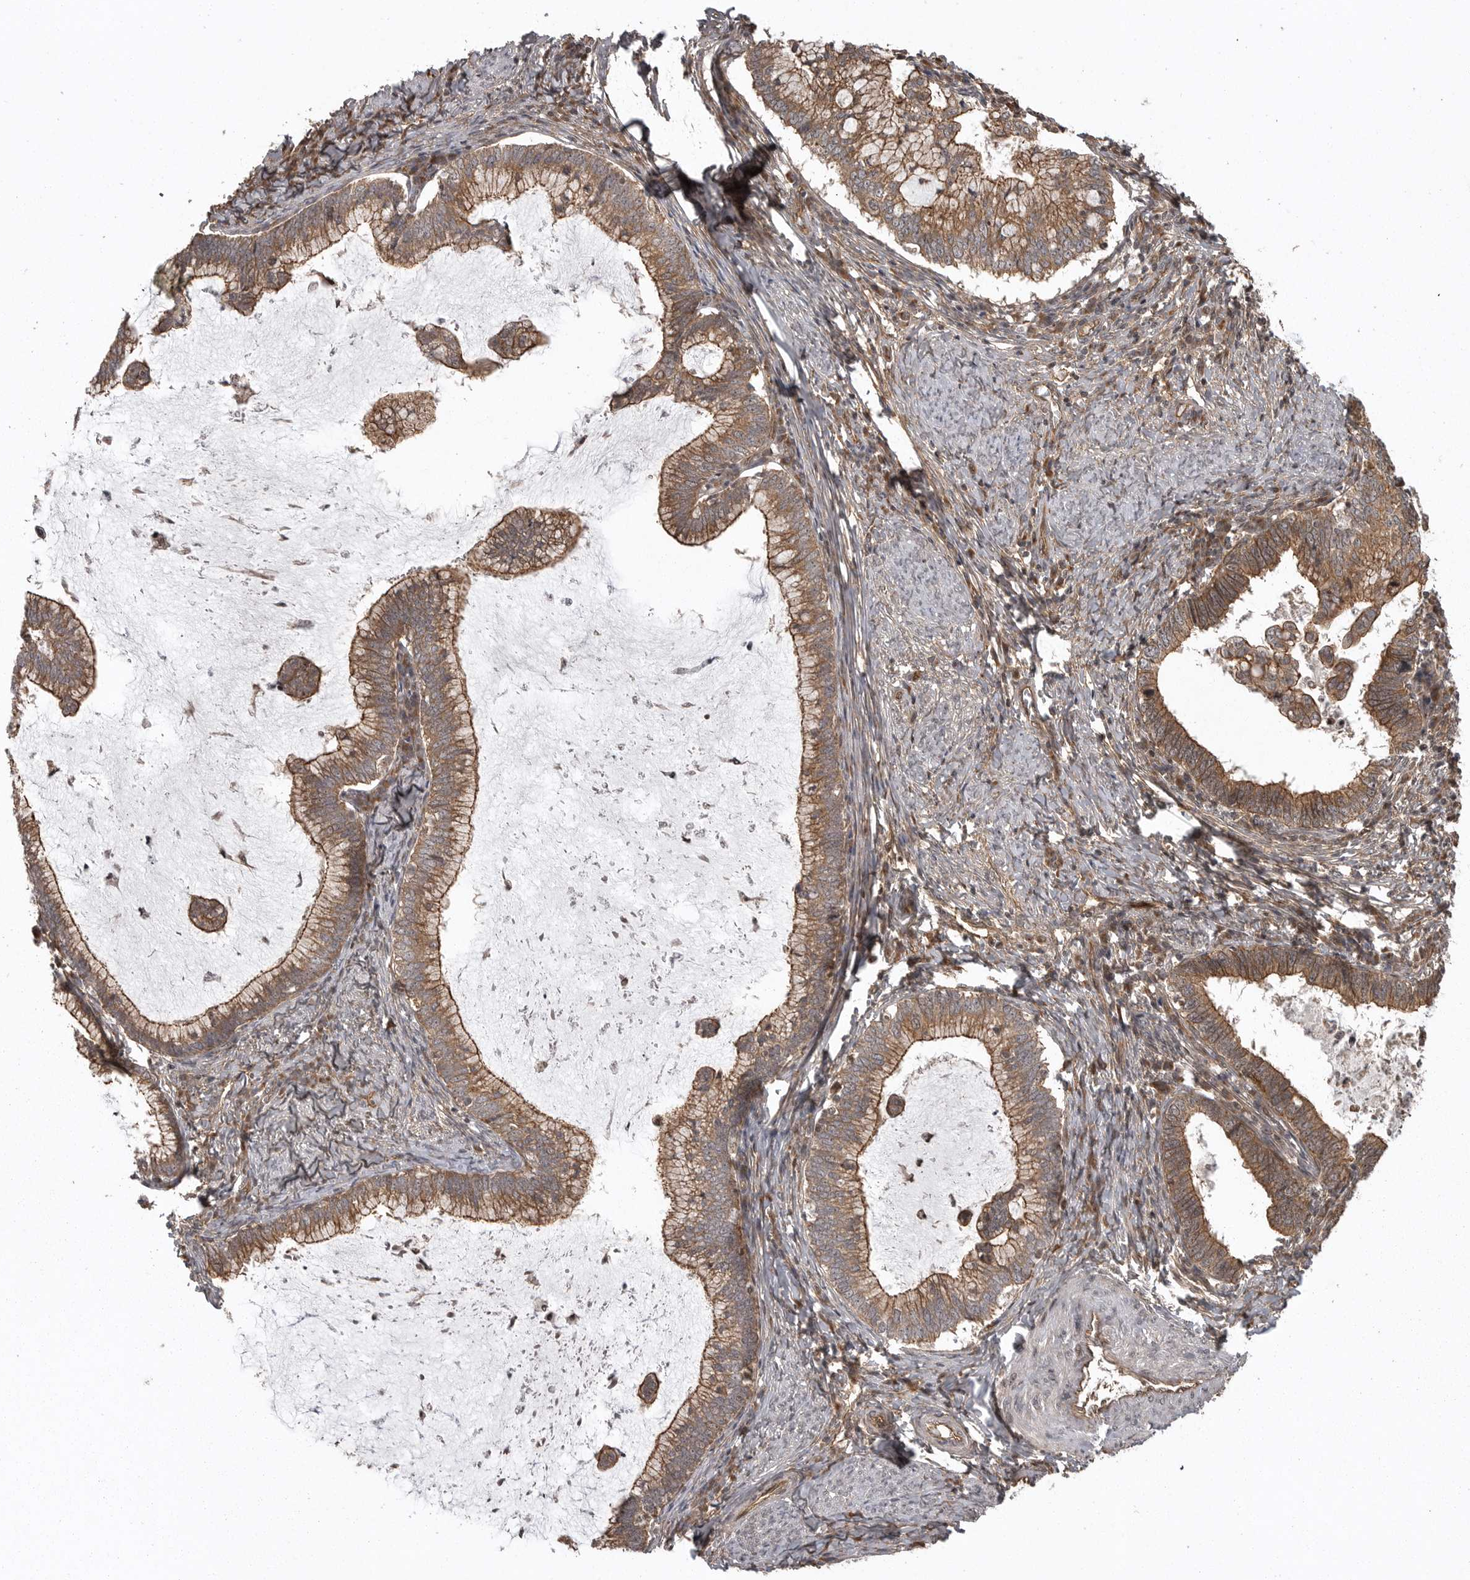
{"staining": {"intensity": "moderate", "quantity": ">75%", "location": "cytoplasmic/membranous"}, "tissue": "cervical cancer", "cell_type": "Tumor cells", "image_type": "cancer", "snomed": [{"axis": "morphology", "description": "Adenocarcinoma, NOS"}, {"axis": "topography", "description": "Cervix"}], "caption": "Immunohistochemistry image of human cervical cancer stained for a protein (brown), which demonstrates medium levels of moderate cytoplasmic/membranous expression in about >75% of tumor cells.", "gene": "DNAJC8", "patient": {"sex": "female", "age": 36}}